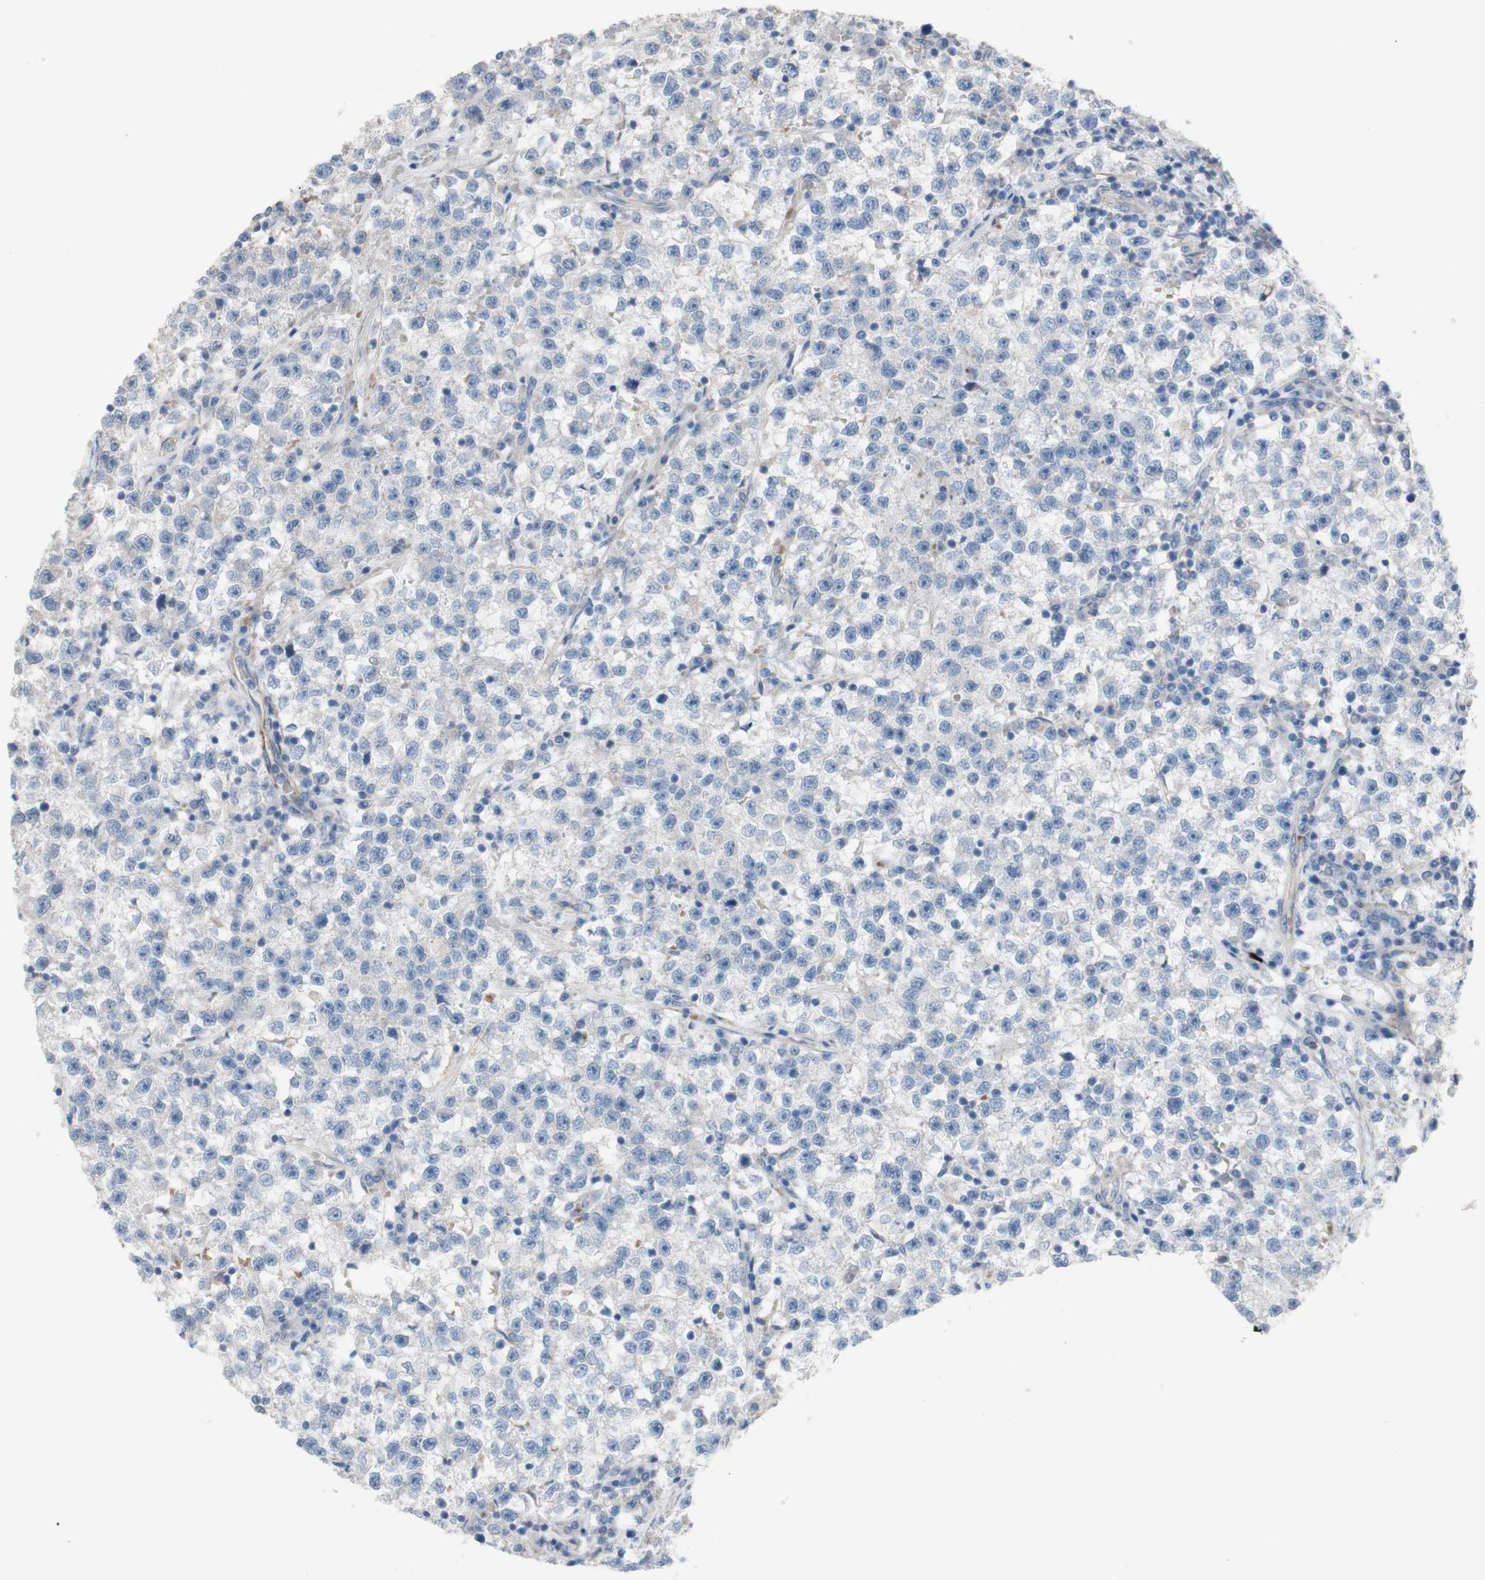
{"staining": {"intensity": "negative", "quantity": "none", "location": "none"}, "tissue": "testis cancer", "cell_type": "Tumor cells", "image_type": "cancer", "snomed": [{"axis": "morphology", "description": "Seminoma, NOS"}, {"axis": "topography", "description": "Testis"}], "caption": "The IHC image has no significant positivity in tumor cells of seminoma (testis) tissue. (DAB immunohistochemistry (IHC) with hematoxylin counter stain).", "gene": "AGPAT5", "patient": {"sex": "male", "age": 22}}